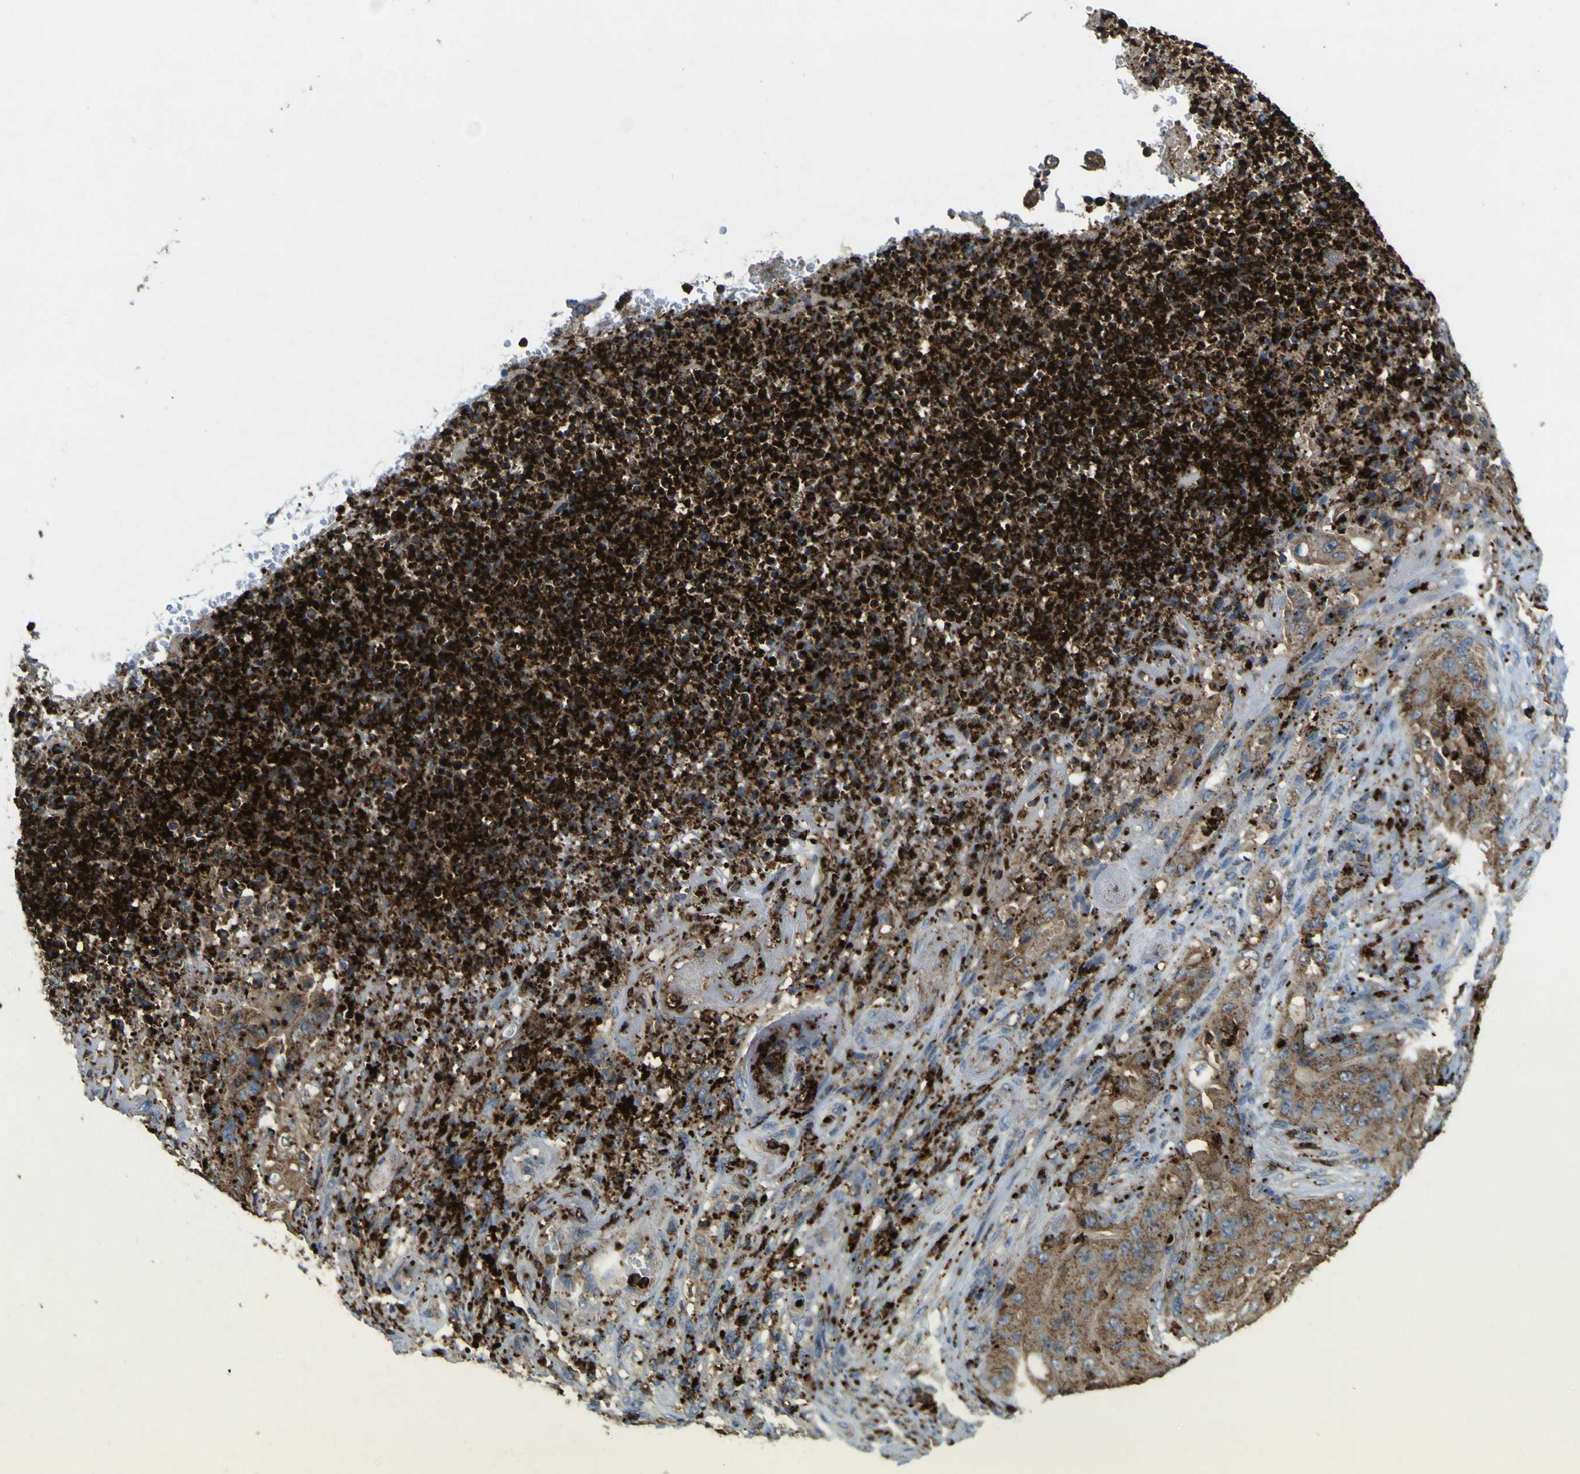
{"staining": {"intensity": "moderate", "quantity": "25%-75%", "location": "cytoplasmic/membranous"}, "tissue": "stomach cancer", "cell_type": "Tumor cells", "image_type": "cancer", "snomed": [{"axis": "morphology", "description": "Adenocarcinoma, NOS"}, {"axis": "topography", "description": "Stomach"}], "caption": "Moderate cytoplasmic/membranous expression is seen in about 25%-75% of tumor cells in stomach cancer (adenocarcinoma). The staining was performed using DAB to visualize the protein expression in brown, while the nuclei were stained in blue with hematoxylin (Magnification: 20x).", "gene": "ACSL3", "patient": {"sex": "female", "age": 73}}